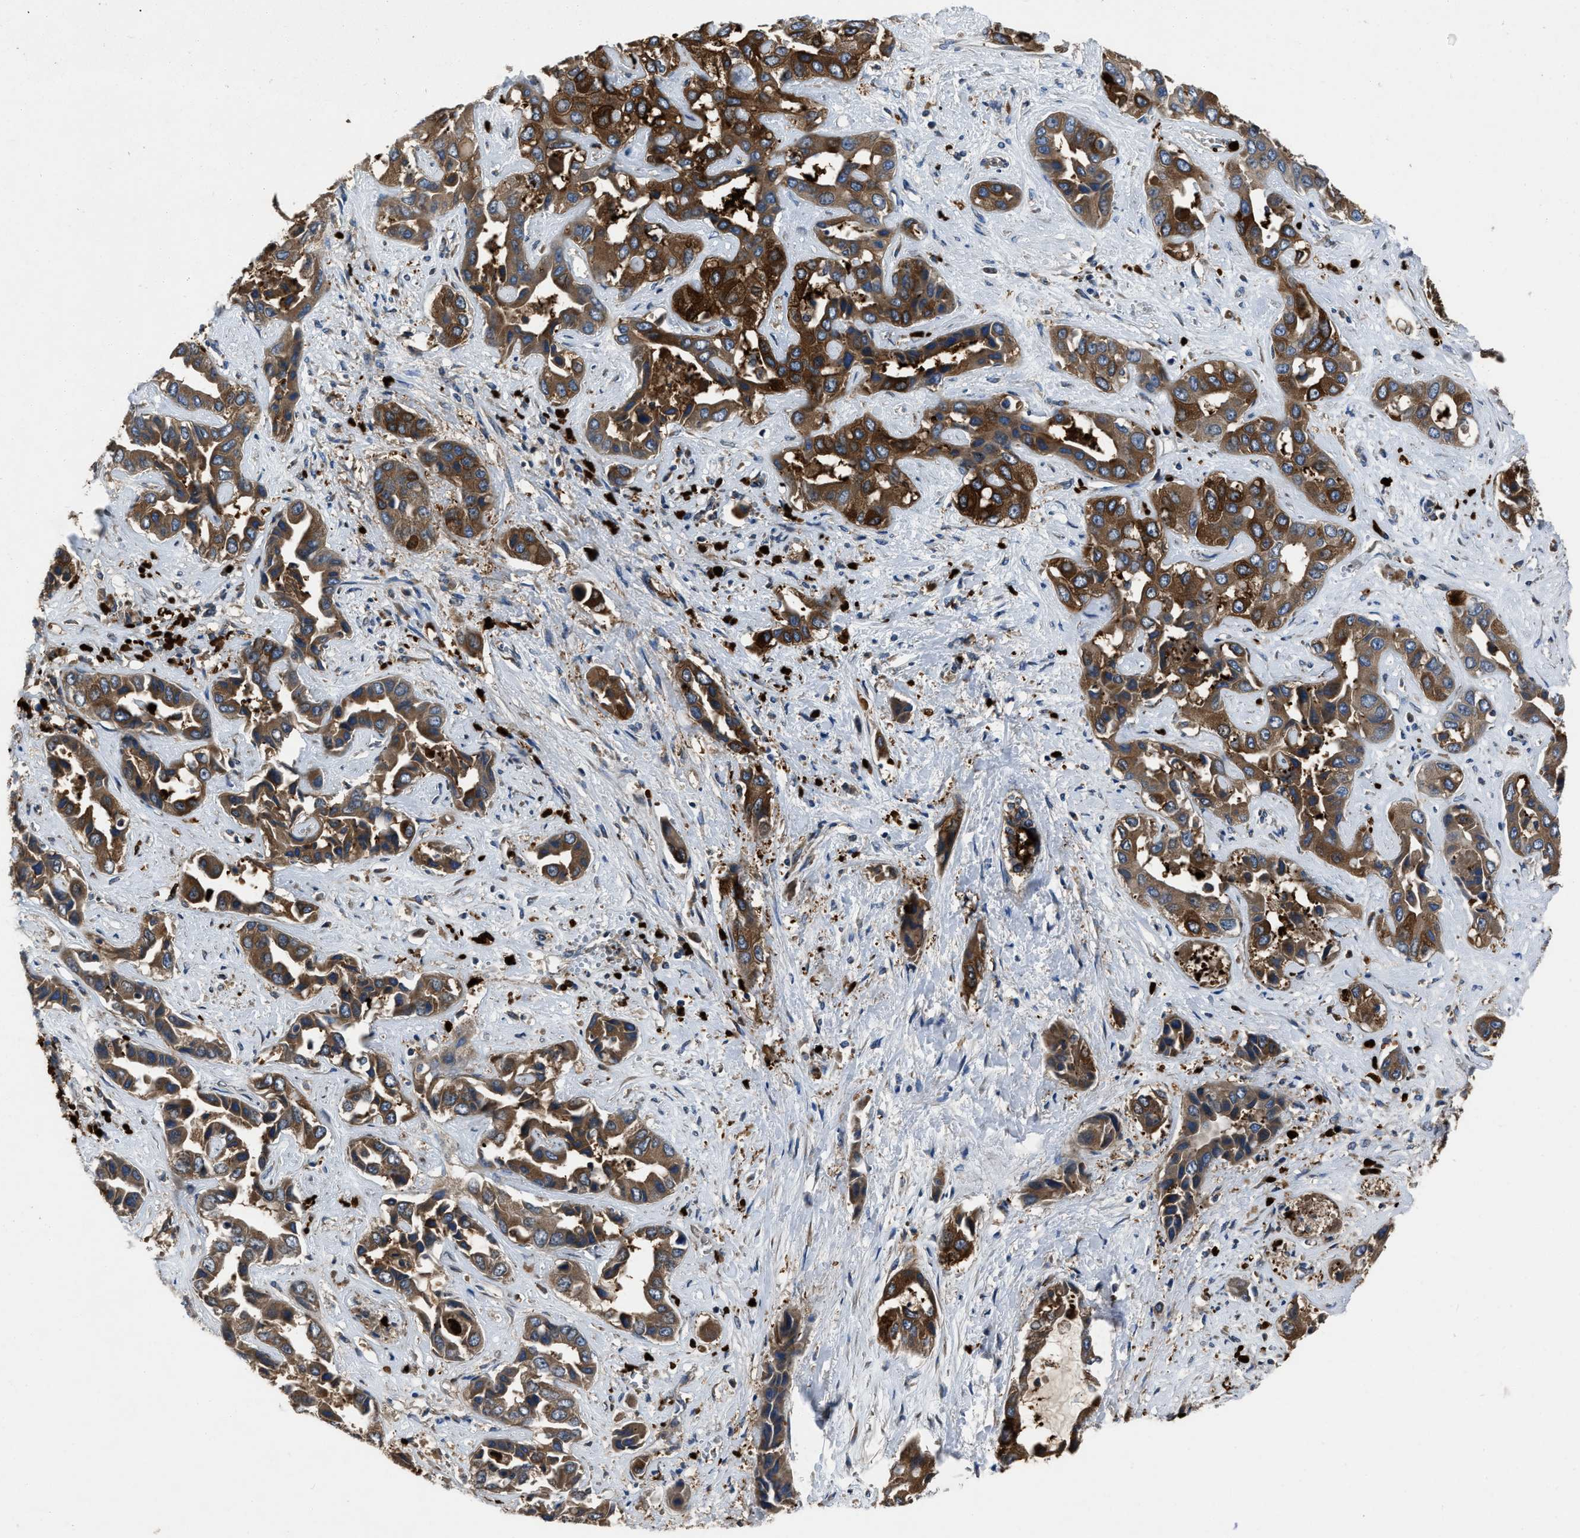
{"staining": {"intensity": "strong", "quantity": ">75%", "location": "cytoplasmic/membranous"}, "tissue": "liver cancer", "cell_type": "Tumor cells", "image_type": "cancer", "snomed": [{"axis": "morphology", "description": "Cholangiocarcinoma"}, {"axis": "topography", "description": "Liver"}], "caption": "IHC histopathology image of human liver cancer stained for a protein (brown), which shows high levels of strong cytoplasmic/membranous expression in about >75% of tumor cells.", "gene": "ANGPT1", "patient": {"sex": "female", "age": 52}}